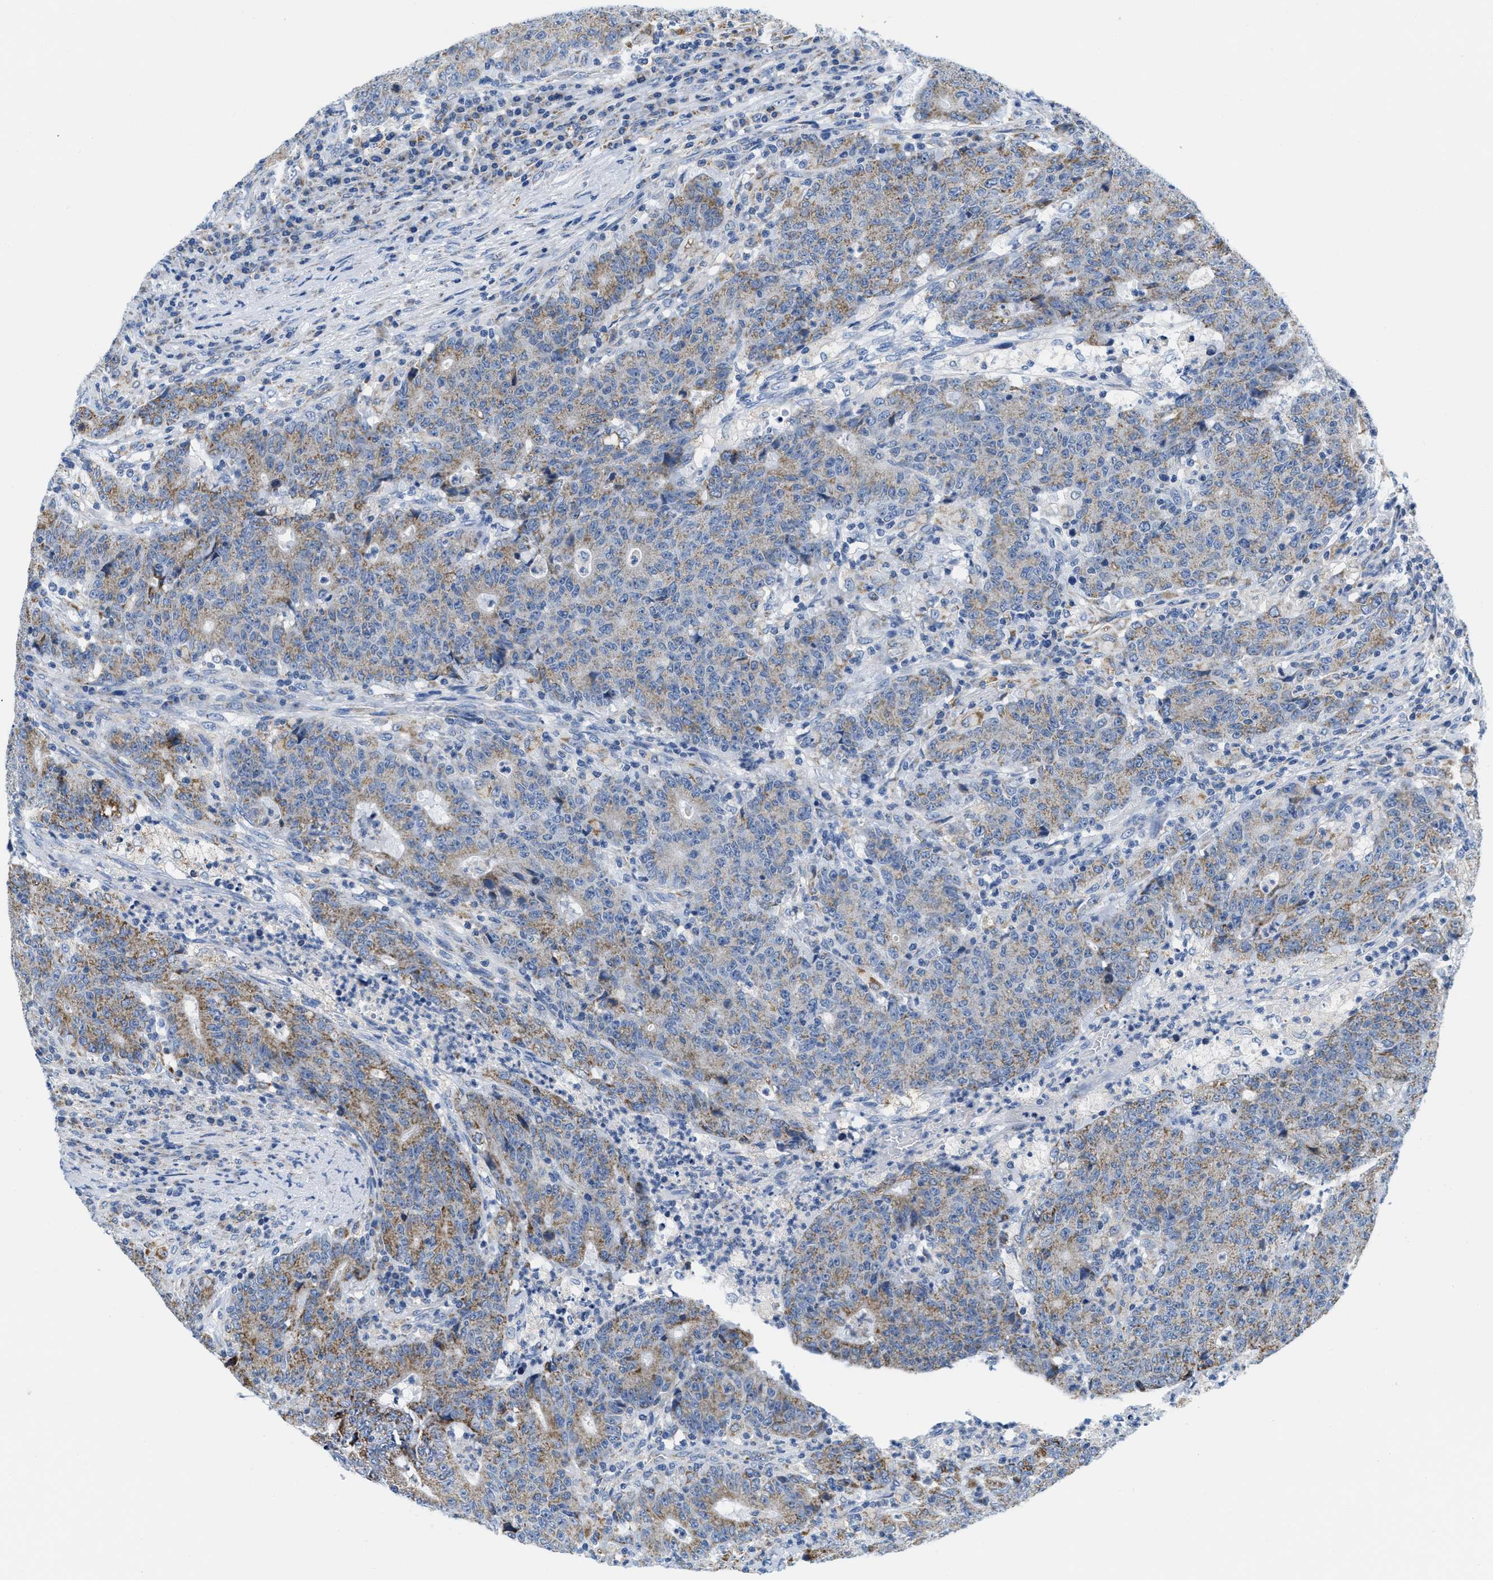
{"staining": {"intensity": "moderate", "quantity": "25%-75%", "location": "cytoplasmic/membranous"}, "tissue": "colorectal cancer", "cell_type": "Tumor cells", "image_type": "cancer", "snomed": [{"axis": "morphology", "description": "Normal tissue, NOS"}, {"axis": "morphology", "description": "Adenocarcinoma, NOS"}, {"axis": "topography", "description": "Colon"}], "caption": "About 25%-75% of tumor cells in human colorectal cancer exhibit moderate cytoplasmic/membranous protein positivity as visualized by brown immunohistochemical staining.", "gene": "KCNJ5", "patient": {"sex": "female", "age": 75}}